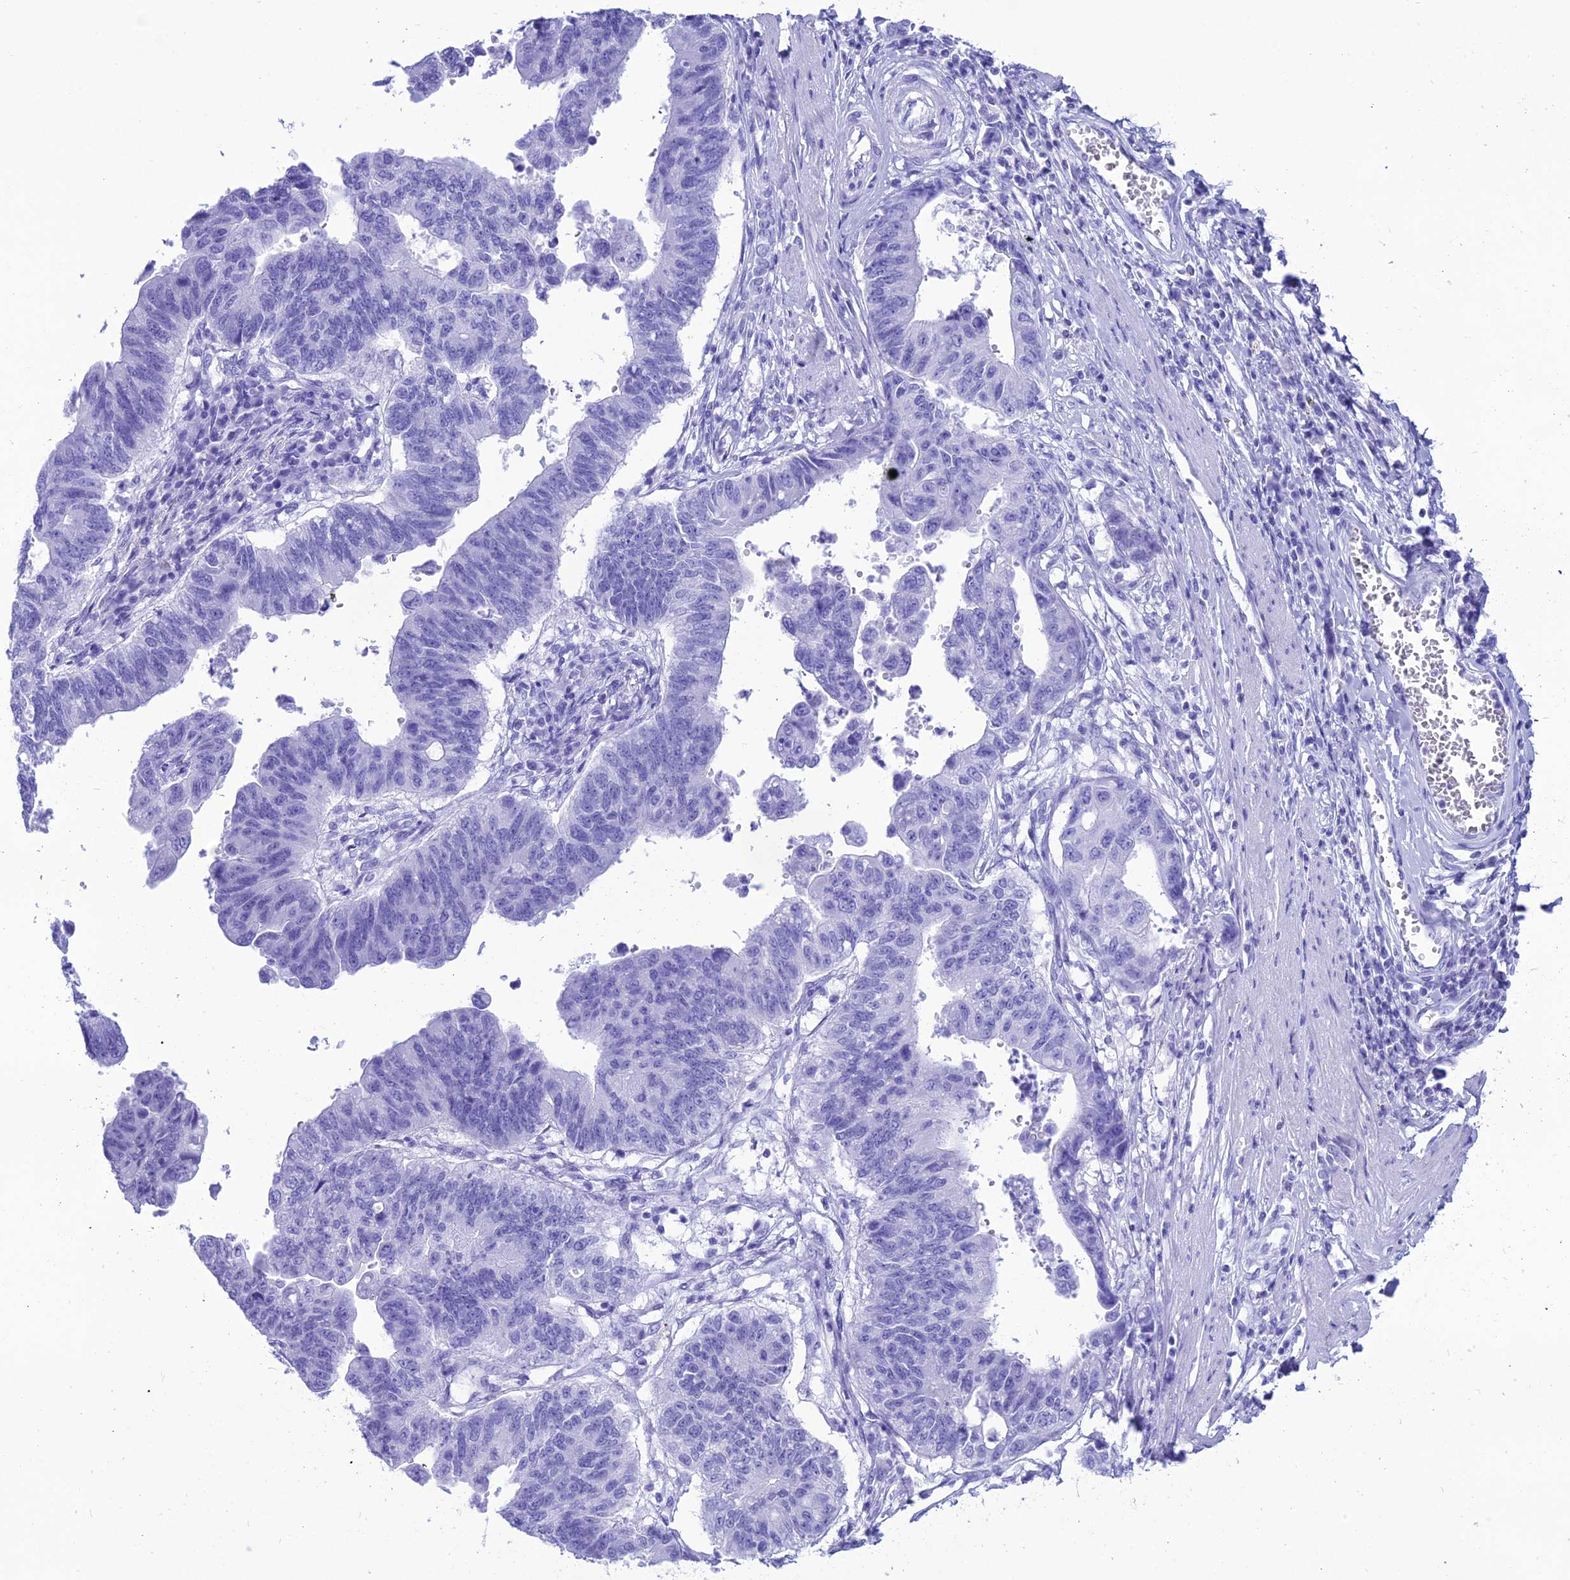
{"staining": {"intensity": "negative", "quantity": "none", "location": "none"}, "tissue": "stomach cancer", "cell_type": "Tumor cells", "image_type": "cancer", "snomed": [{"axis": "morphology", "description": "Adenocarcinoma, NOS"}, {"axis": "topography", "description": "Stomach"}], "caption": "A high-resolution image shows IHC staining of stomach cancer, which displays no significant positivity in tumor cells.", "gene": "PNMA5", "patient": {"sex": "male", "age": 59}}